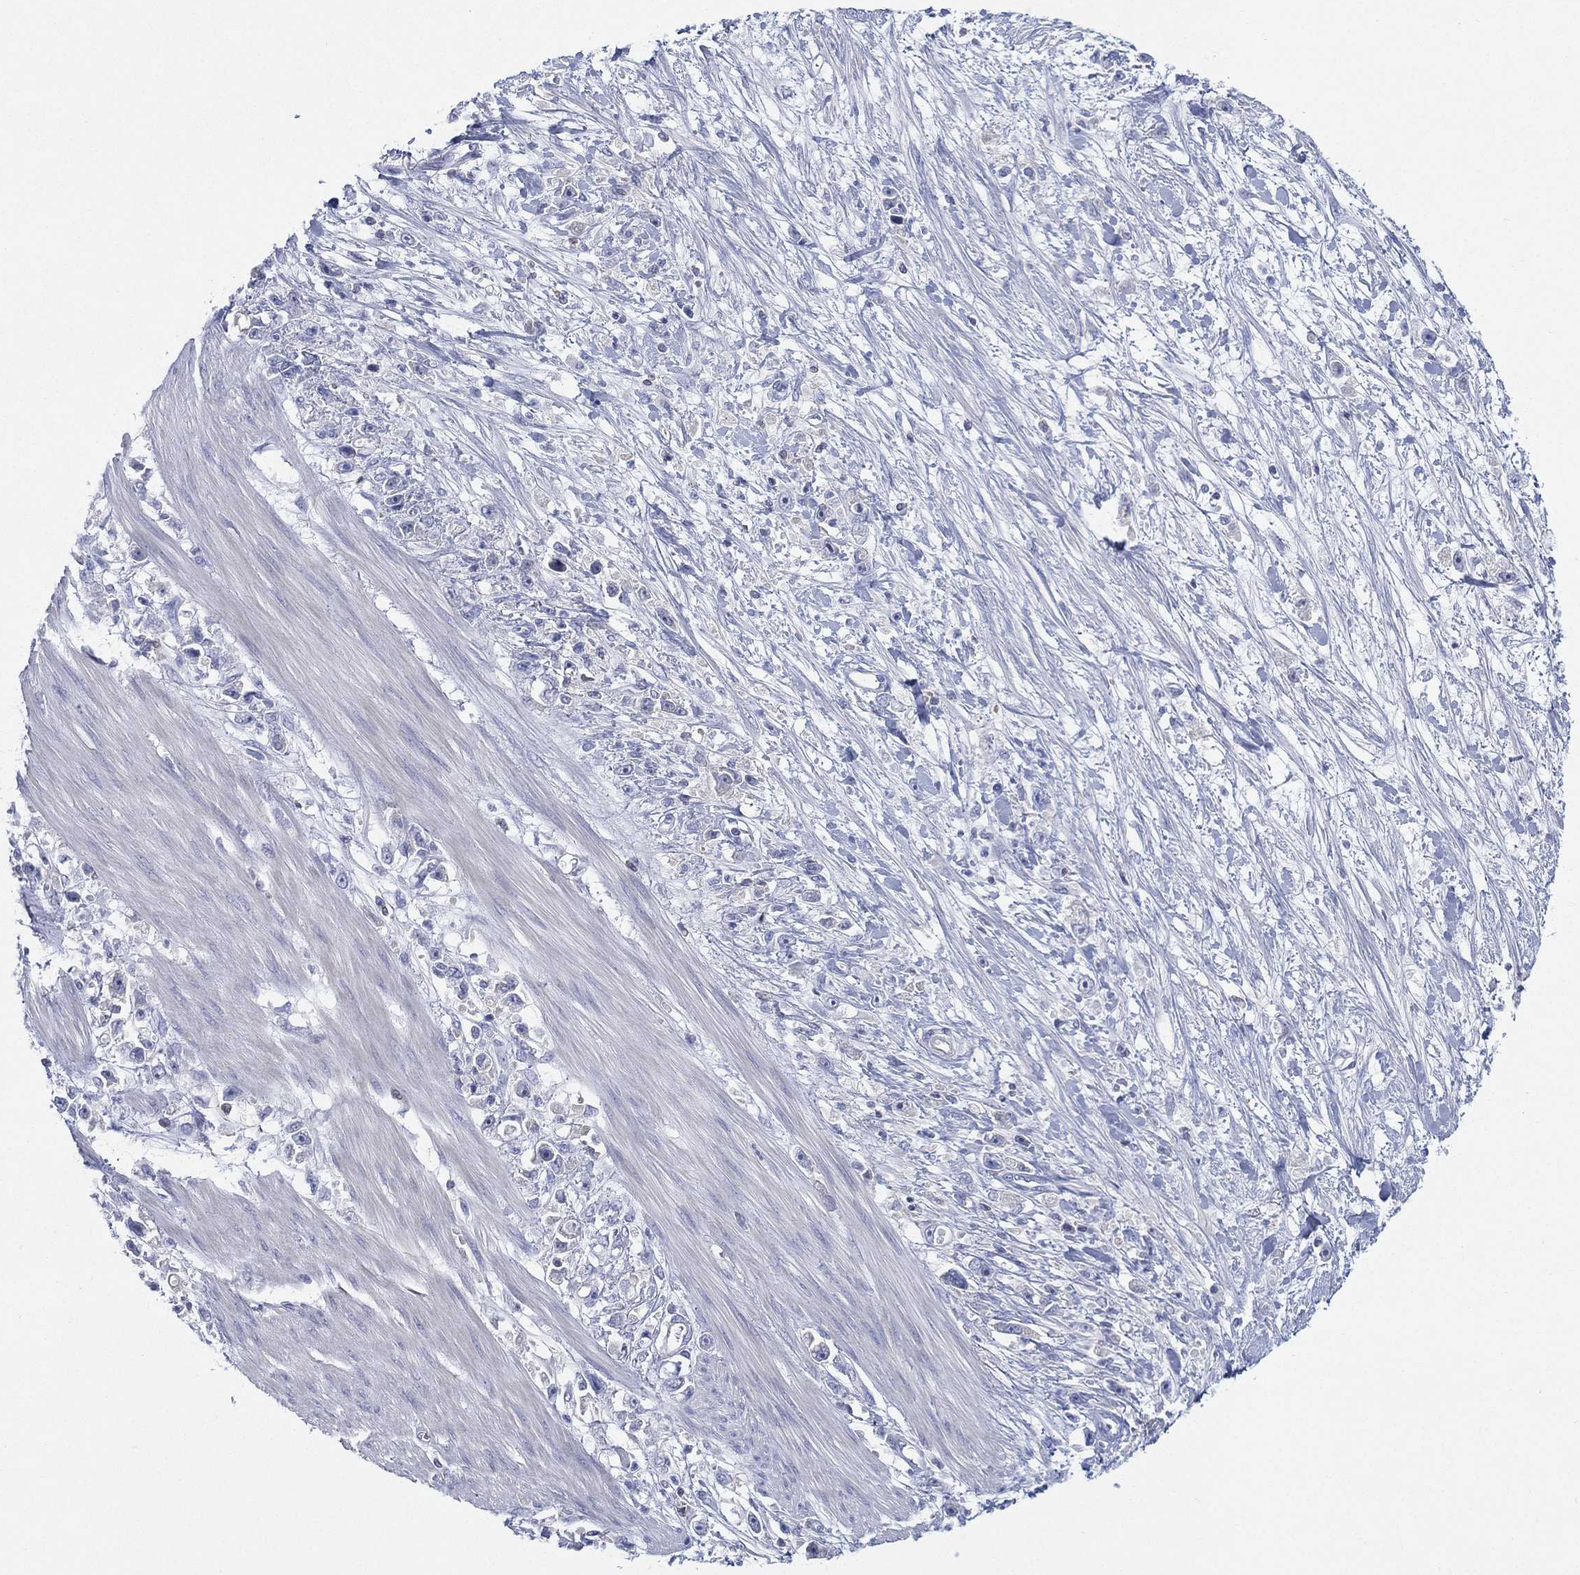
{"staining": {"intensity": "negative", "quantity": "none", "location": "none"}, "tissue": "stomach cancer", "cell_type": "Tumor cells", "image_type": "cancer", "snomed": [{"axis": "morphology", "description": "Adenocarcinoma, NOS"}, {"axis": "topography", "description": "Stomach"}], "caption": "DAB (3,3'-diaminobenzidine) immunohistochemical staining of adenocarcinoma (stomach) shows no significant expression in tumor cells.", "gene": "SEPTIN1", "patient": {"sex": "female", "age": 59}}